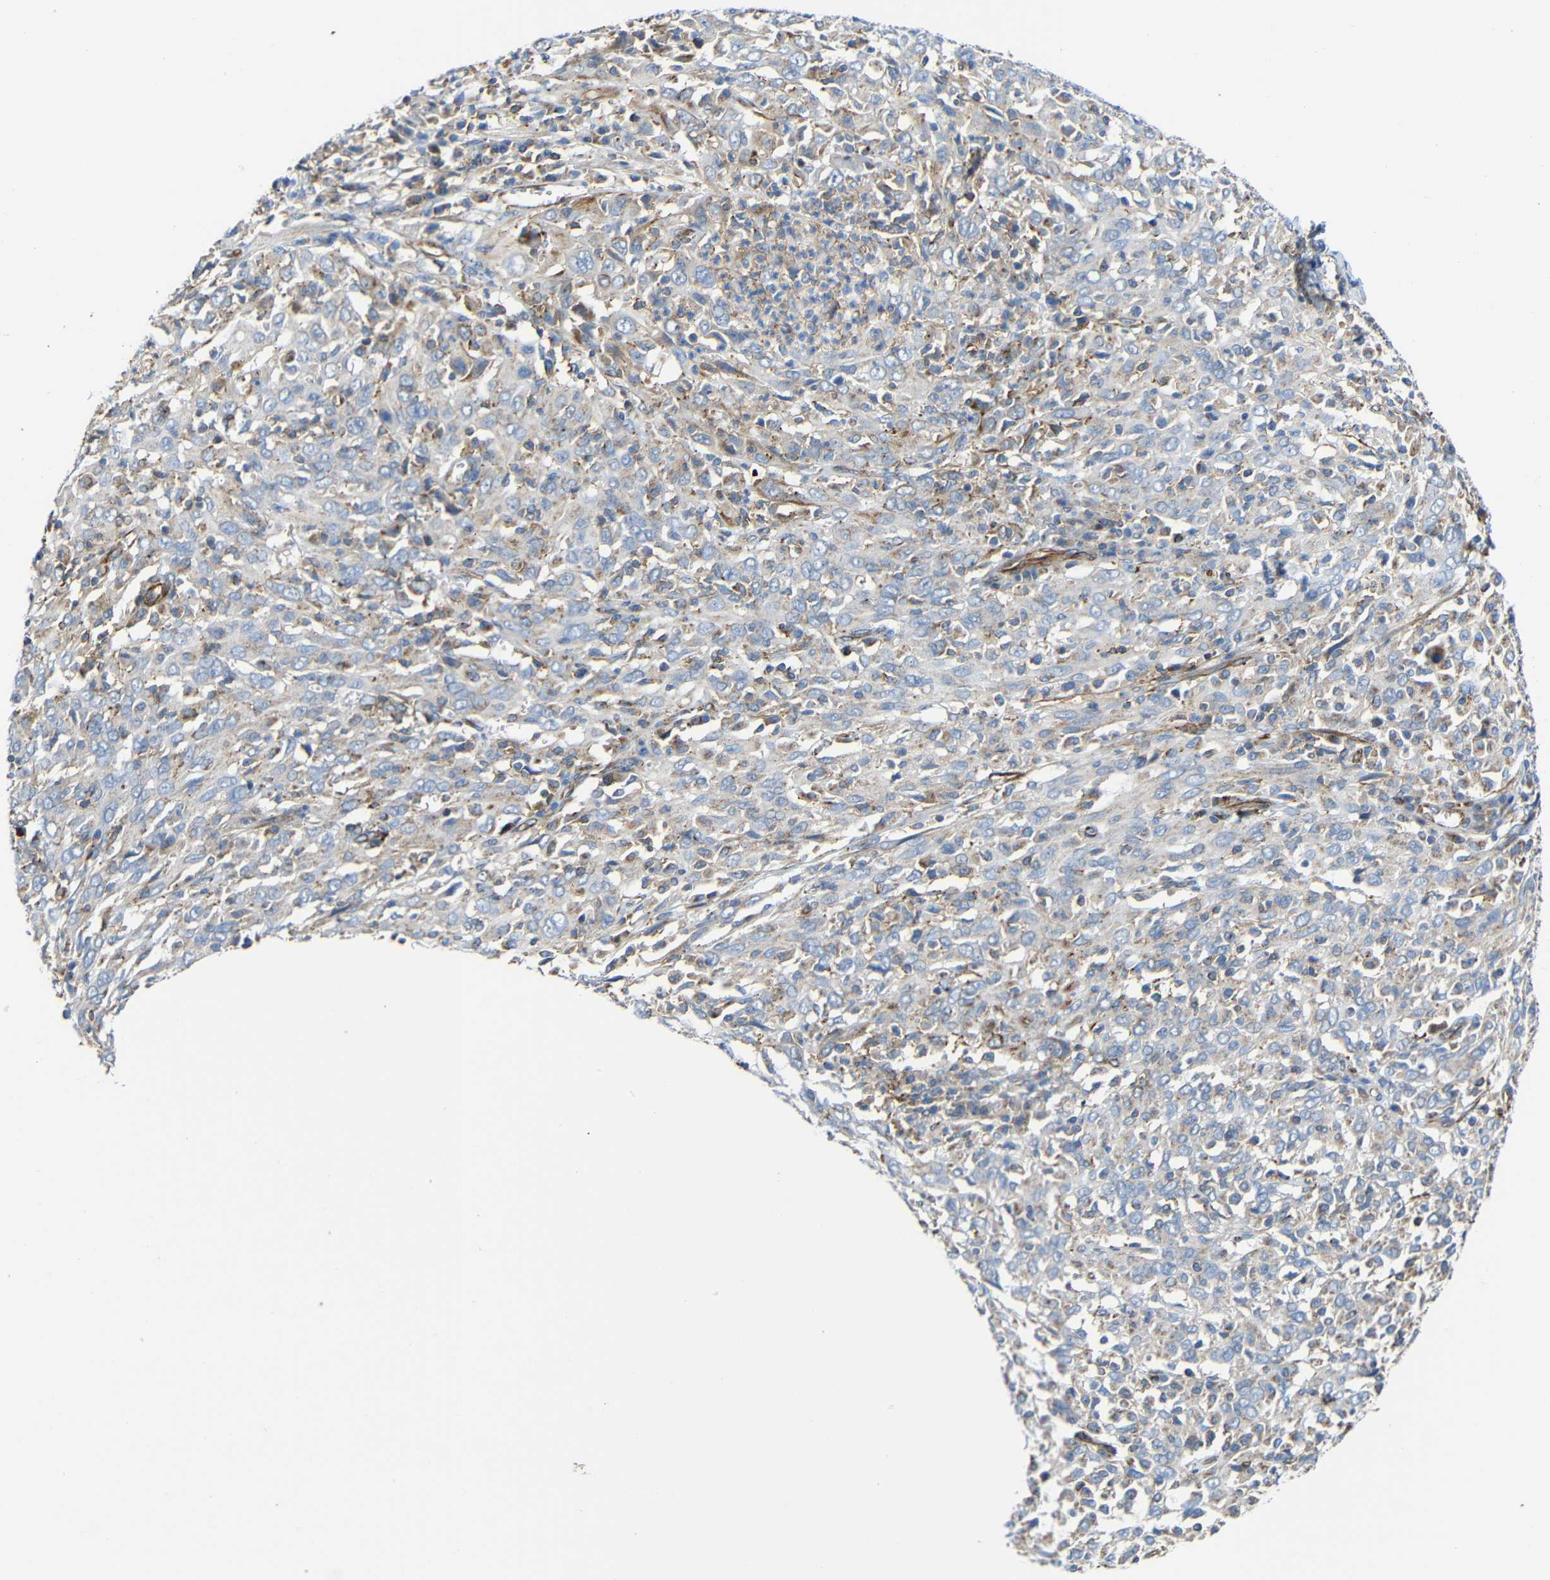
{"staining": {"intensity": "moderate", "quantity": "<25%", "location": "cytoplasmic/membranous"}, "tissue": "cervical cancer", "cell_type": "Tumor cells", "image_type": "cancer", "snomed": [{"axis": "morphology", "description": "Squamous cell carcinoma, NOS"}, {"axis": "topography", "description": "Cervix"}], "caption": "Approximately <25% of tumor cells in squamous cell carcinoma (cervical) exhibit moderate cytoplasmic/membranous protein positivity as visualized by brown immunohistochemical staining.", "gene": "IGSF10", "patient": {"sex": "female", "age": 46}}